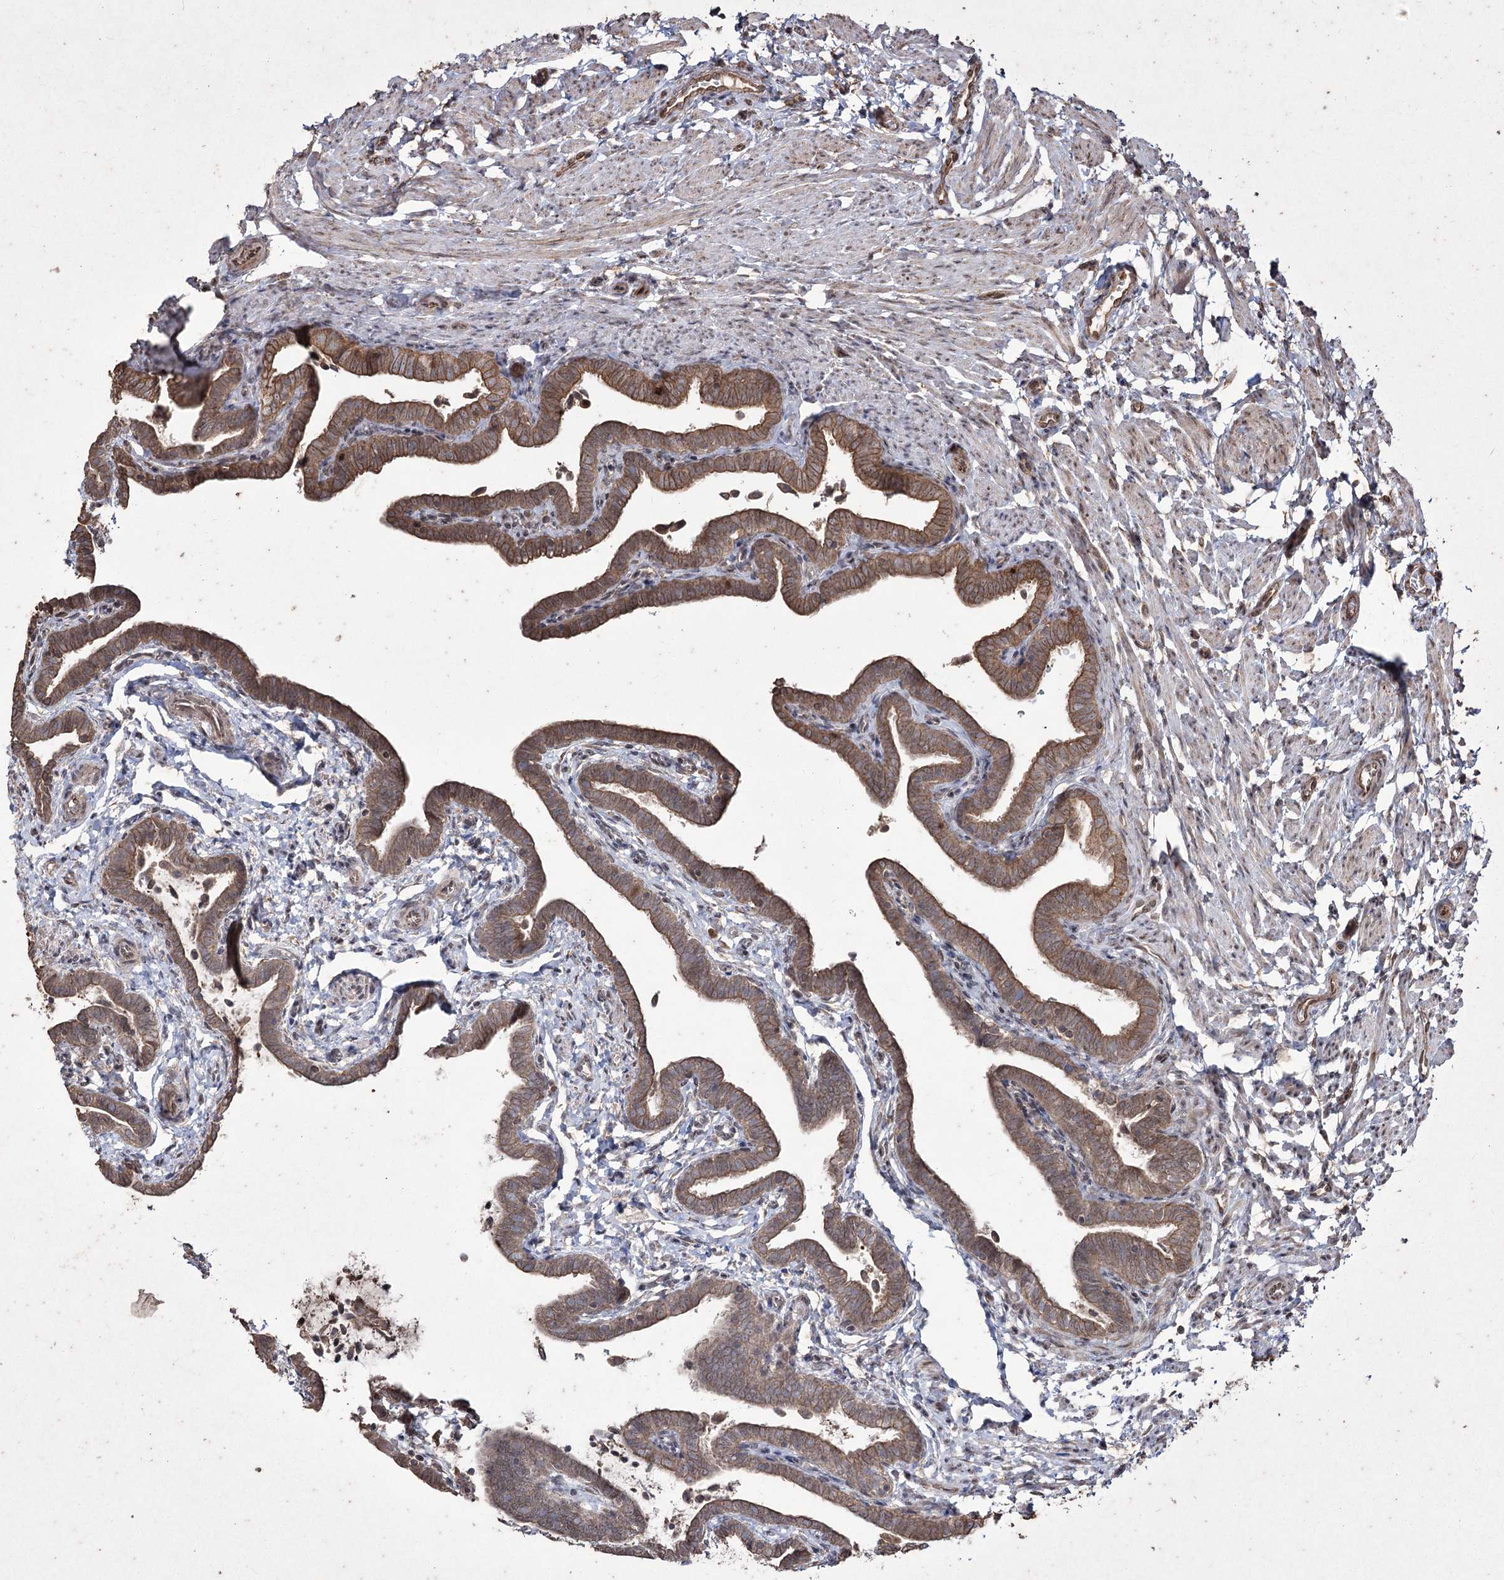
{"staining": {"intensity": "moderate", "quantity": ">75%", "location": "cytoplasmic/membranous"}, "tissue": "fallopian tube", "cell_type": "Glandular cells", "image_type": "normal", "snomed": [{"axis": "morphology", "description": "Normal tissue, NOS"}, {"axis": "topography", "description": "Fallopian tube"}], "caption": "Glandular cells display moderate cytoplasmic/membranous positivity in approximately >75% of cells in benign fallopian tube.", "gene": "PRC1", "patient": {"sex": "female", "age": 36}}